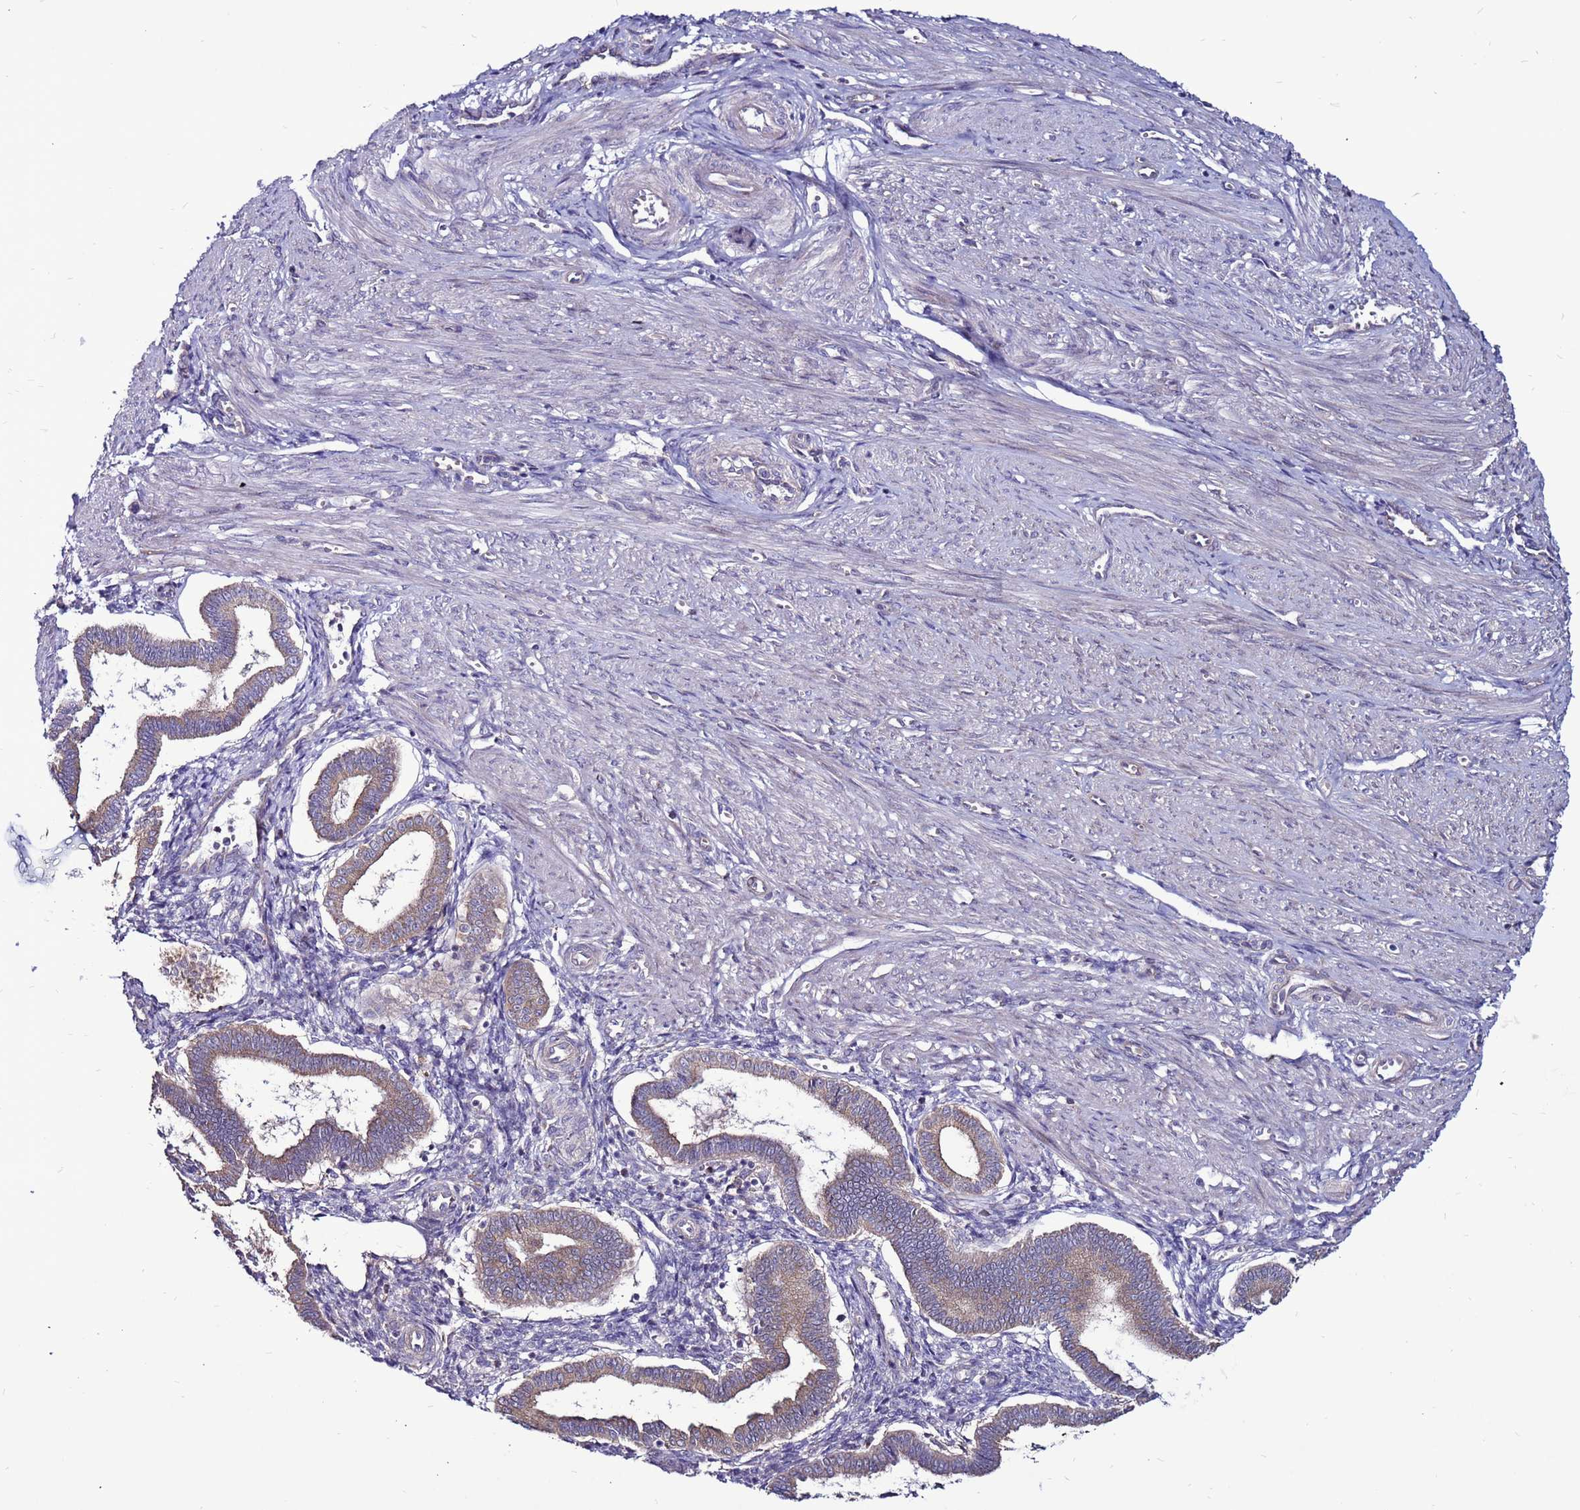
{"staining": {"intensity": "negative", "quantity": "none", "location": "none"}, "tissue": "endometrium", "cell_type": "Cells in endometrial stroma", "image_type": "normal", "snomed": [{"axis": "morphology", "description": "Normal tissue, NOS"}, {"axis": "topography", "description": "Endometrium"}], "caption": "DAB immunohistochemical staining of normal endometrium reveals no significant positivity in cells in endometrial stroma. The staining was performed using DAB to visualize the protein expression in brown, while the nuclei were stained in blue with hematoxylin (Magnification: 20x).", "gene": "GPN3", "patient": {"sex": "female", "age": 25}}